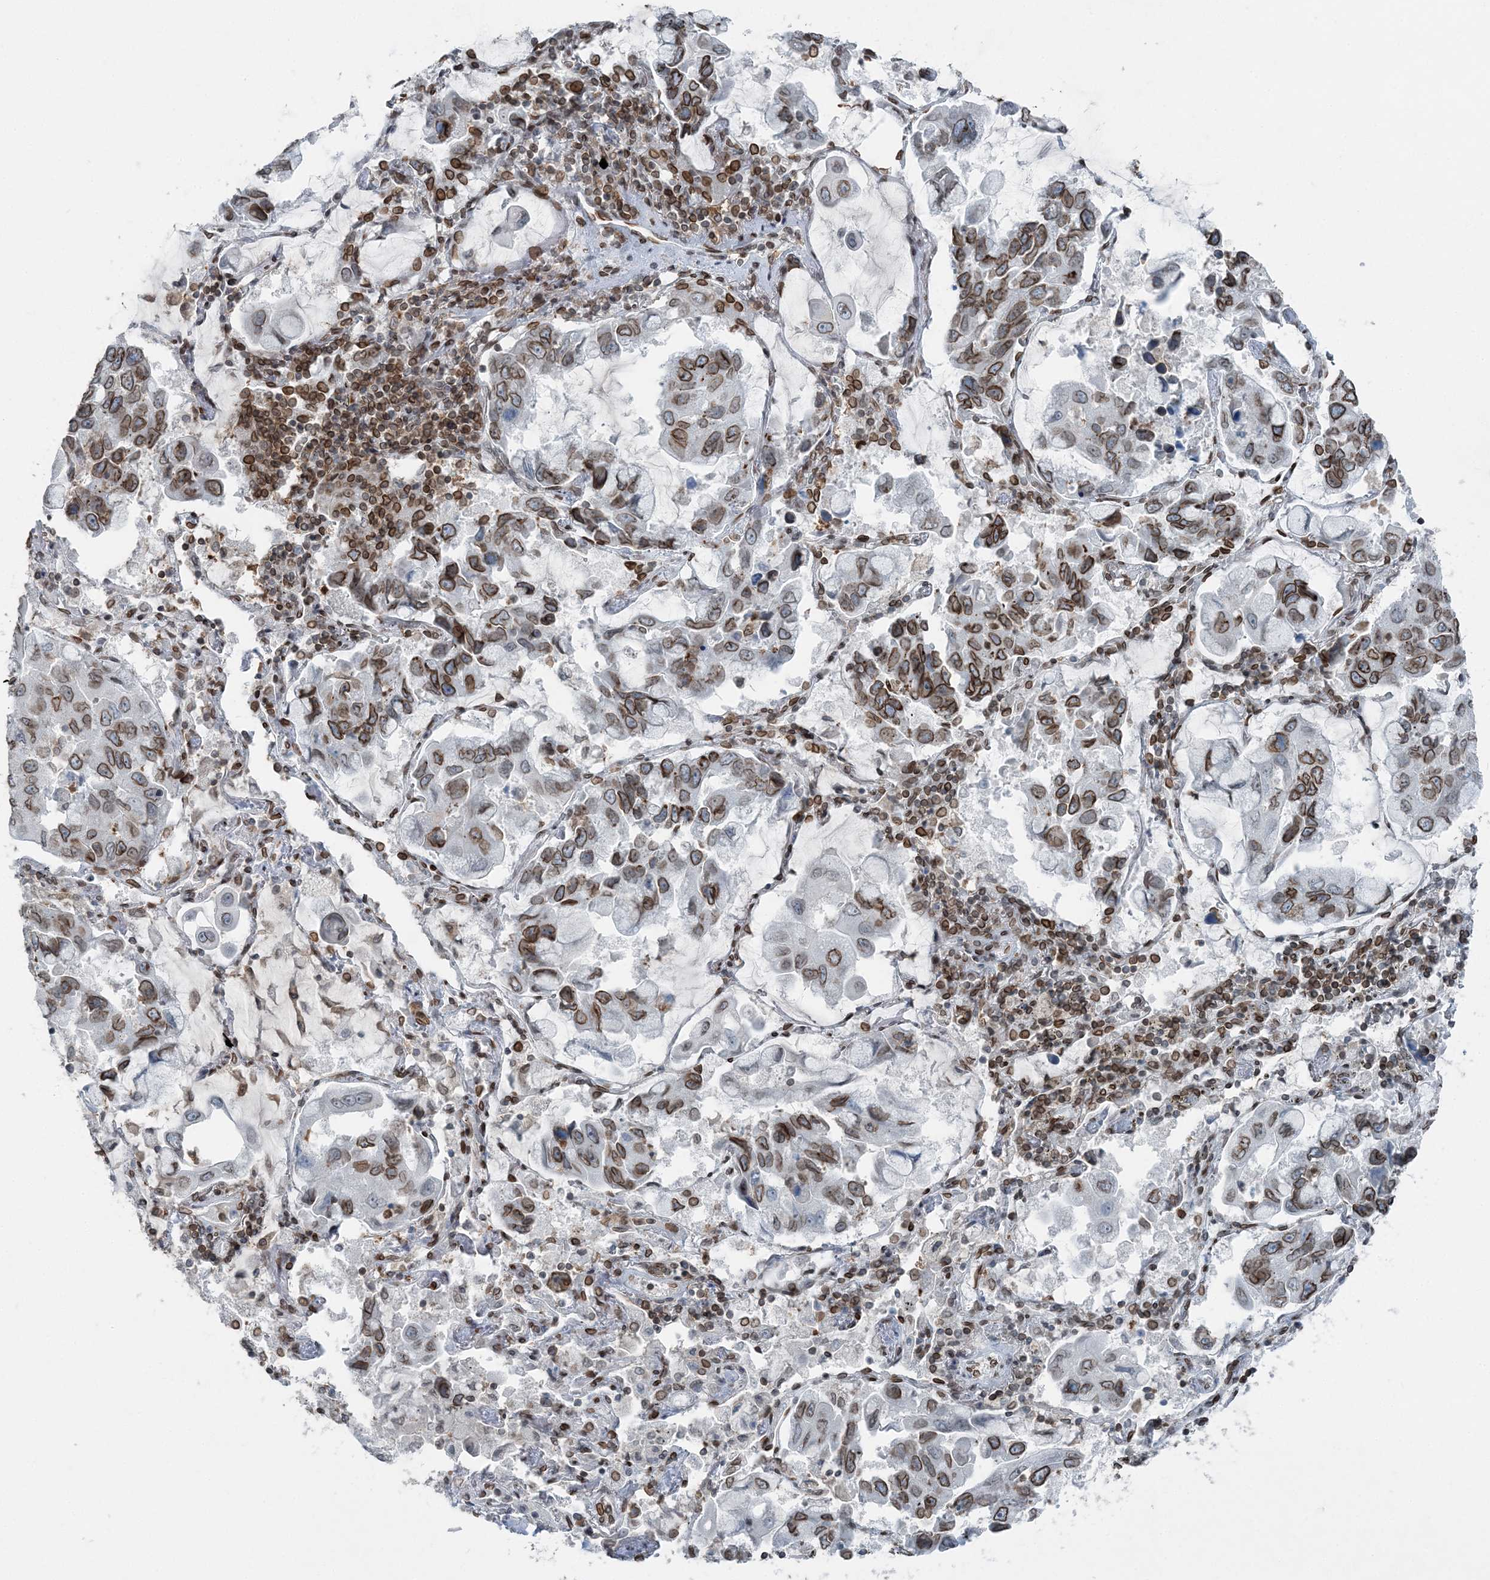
{"staining": {"intensity": "moderate", "quantity": ">75%", "location": "cytoplasmic/membranous,nuclear"}, "tissue": "lung cancer", "cell_type": "Tumor cells", "image_type": "cancer", "snomed": [{"axis": "morphology", "description": "Adenocarcinoma, NOS"}, {"axis": "topography", "description": "Lung"}], "caption": "Immunohistochemistry staining of lung adenocarcinoma, which shows medium levels of moderate cytoplasmic/membranous and nuclear staining in about >75% of tumor cells indicating moderate cytoplasmic/membranous and nuclear protein expression. The staining was performed using DAB (3,3'-diaminobenzidine) (brown) for protein detection and nuclei were counterstained in hematoxylin (blue).", "gene": "GJD4", "patient": {"sex": "male", "age": 64}}